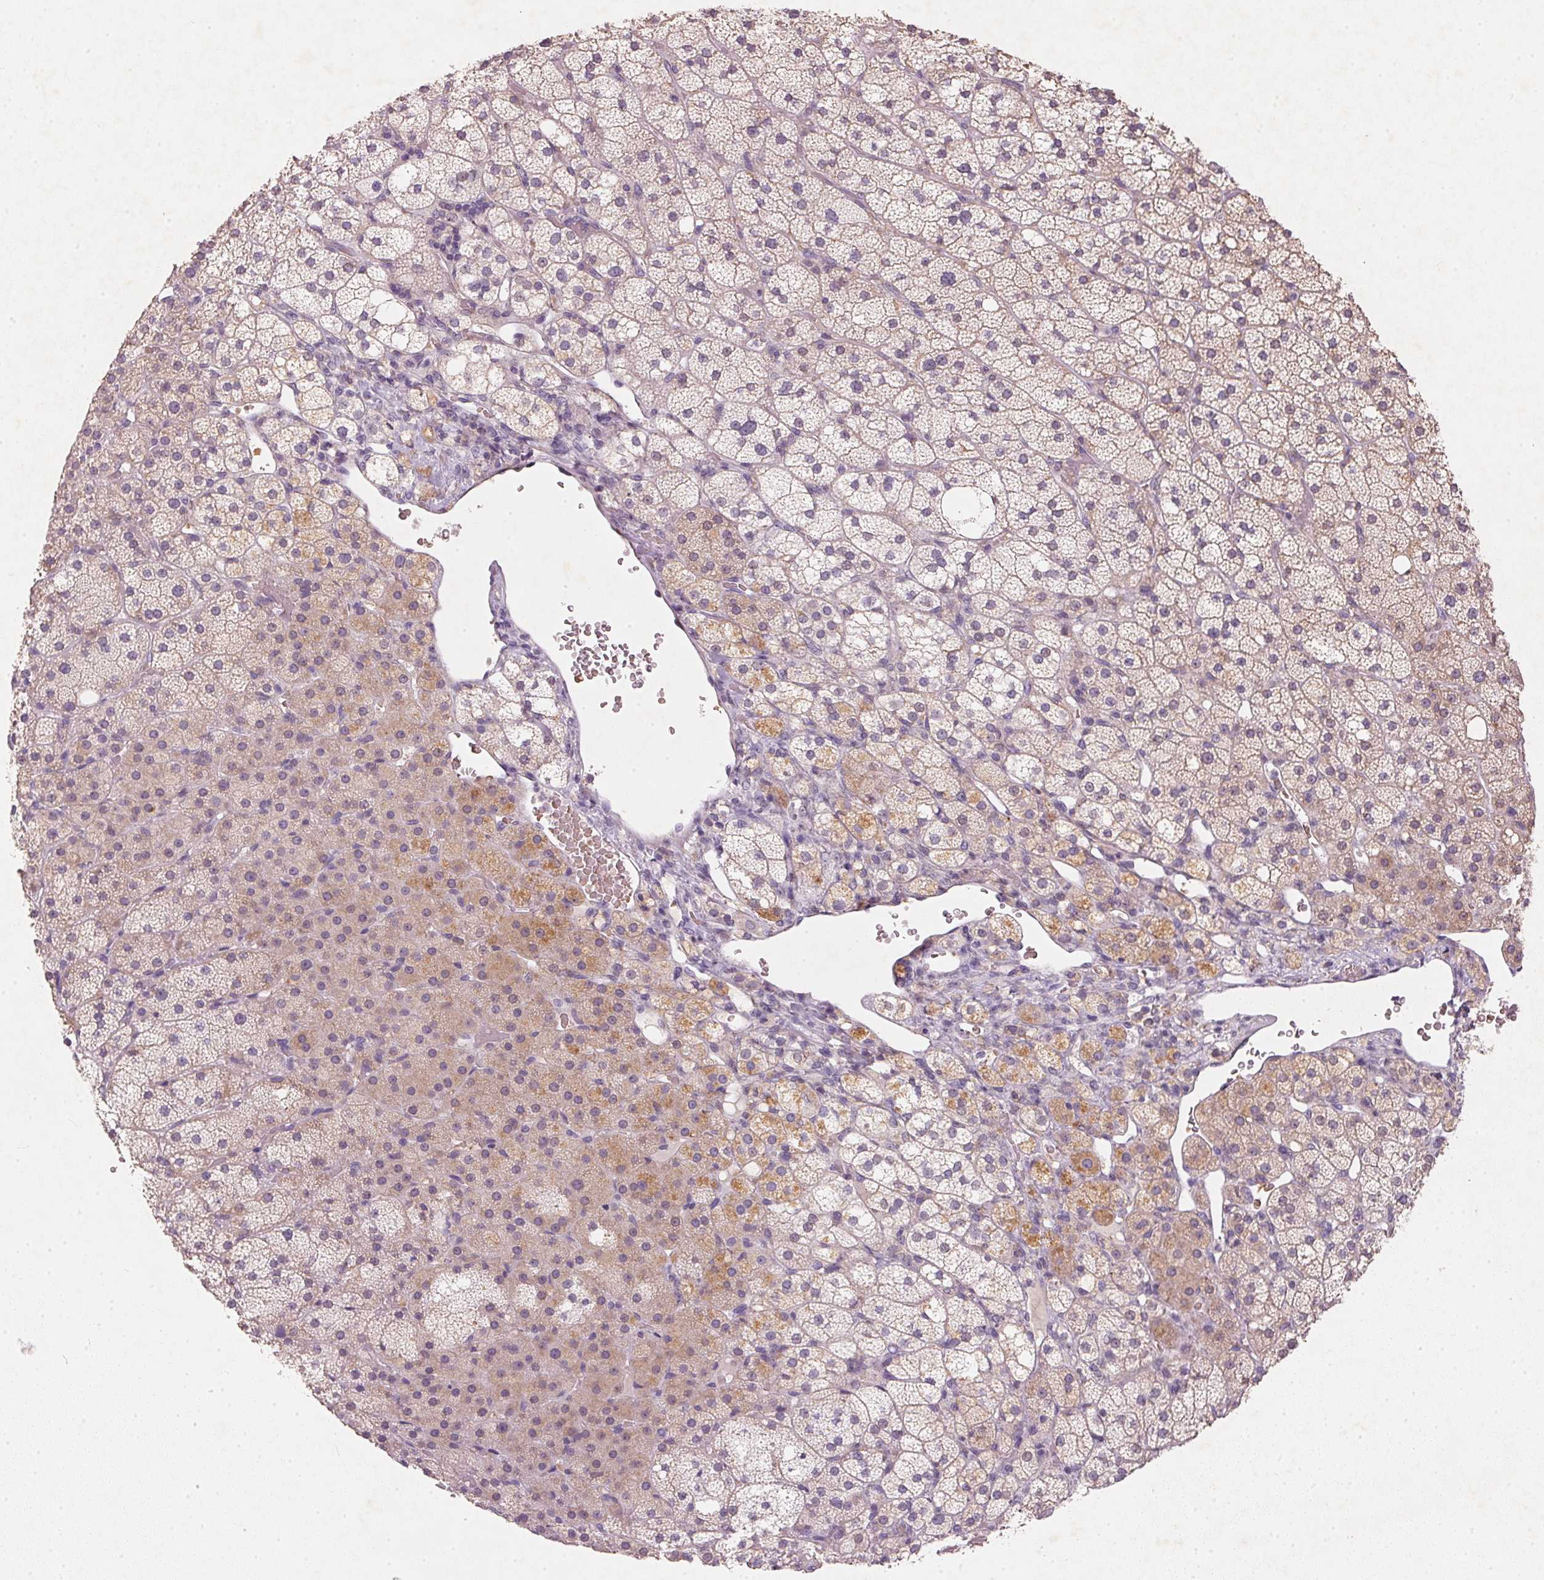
{"staining": {"intensity": "weak", "quantity": "<25%", "location": "cytoplasmic/membranous"}, "tissue": "adrenal gland", "cell_type": "Glandular cells", "image_type": "normal", "snomed": [{"axis": "morphology", "description": "Normal tissue, NOS"}, {"axis": "topography", "description": "Adrenal gland"}], "caption": "An IHC histopathology image of benign adrenal gland is shown. There is no staining in glandular cells of adrenal gland. (DAB (3,3'-diaminobenzidine) immunohistochemistry (IHC), high magnification).", "gene": "KCNK15", "patient": {"sex": "male", "age": 53}}